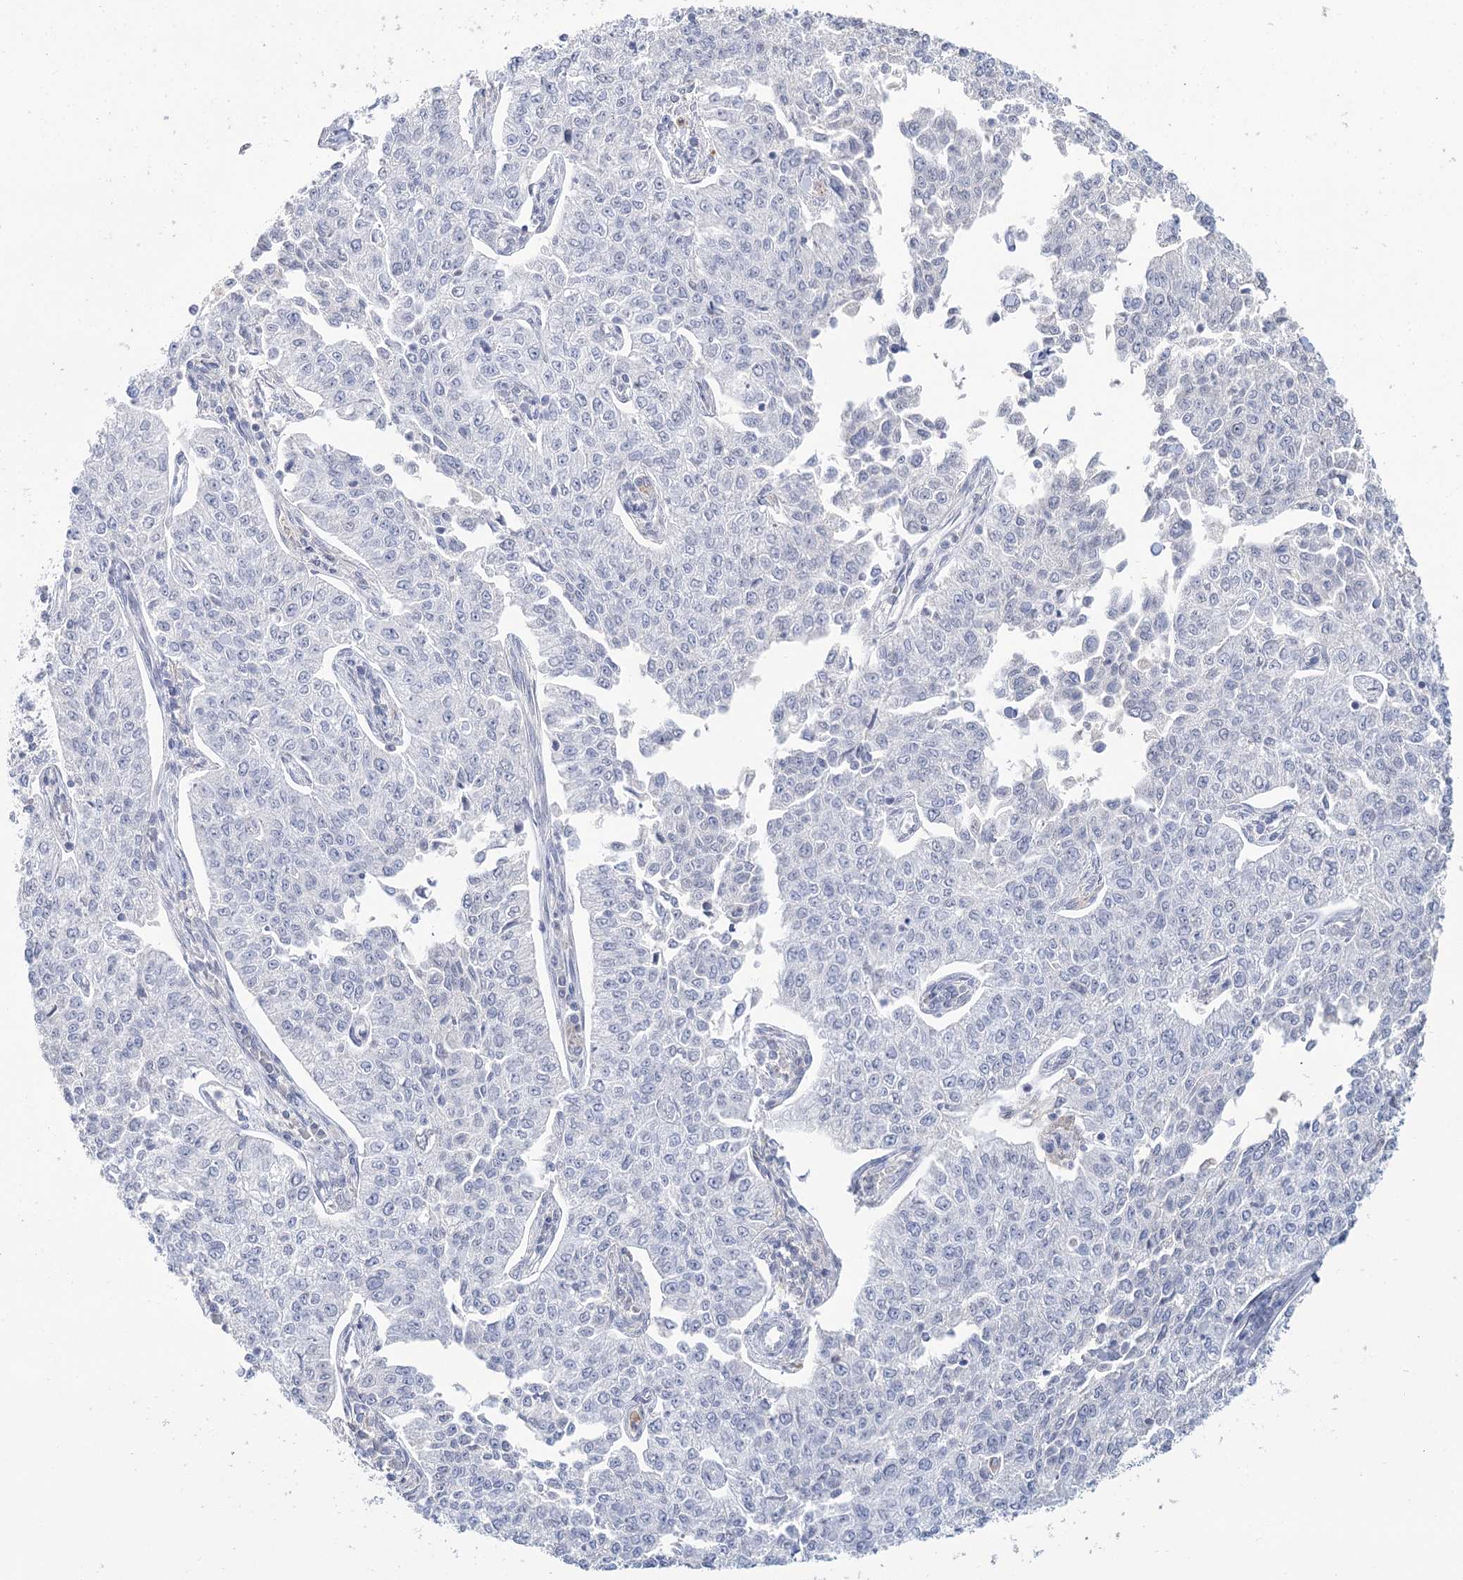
{"staining": {"intensity": "negative", "quantity": "none", "location": "none"}, "tissue": "cervical cancer", "cell_type": "Tumor cells", "image_type": "cancer", "snomed": [{"axis": "morphology", "description": "Squamous cell carcinoma, NOS"}, {"axis": "topography", "description": "Cervix"}], "caption": "There is no significant staining in tumor cells of cervical squamous cell carcinoma.", "gene": "ARHGAP44", "patient": {"sex": "female", "age": 35}}